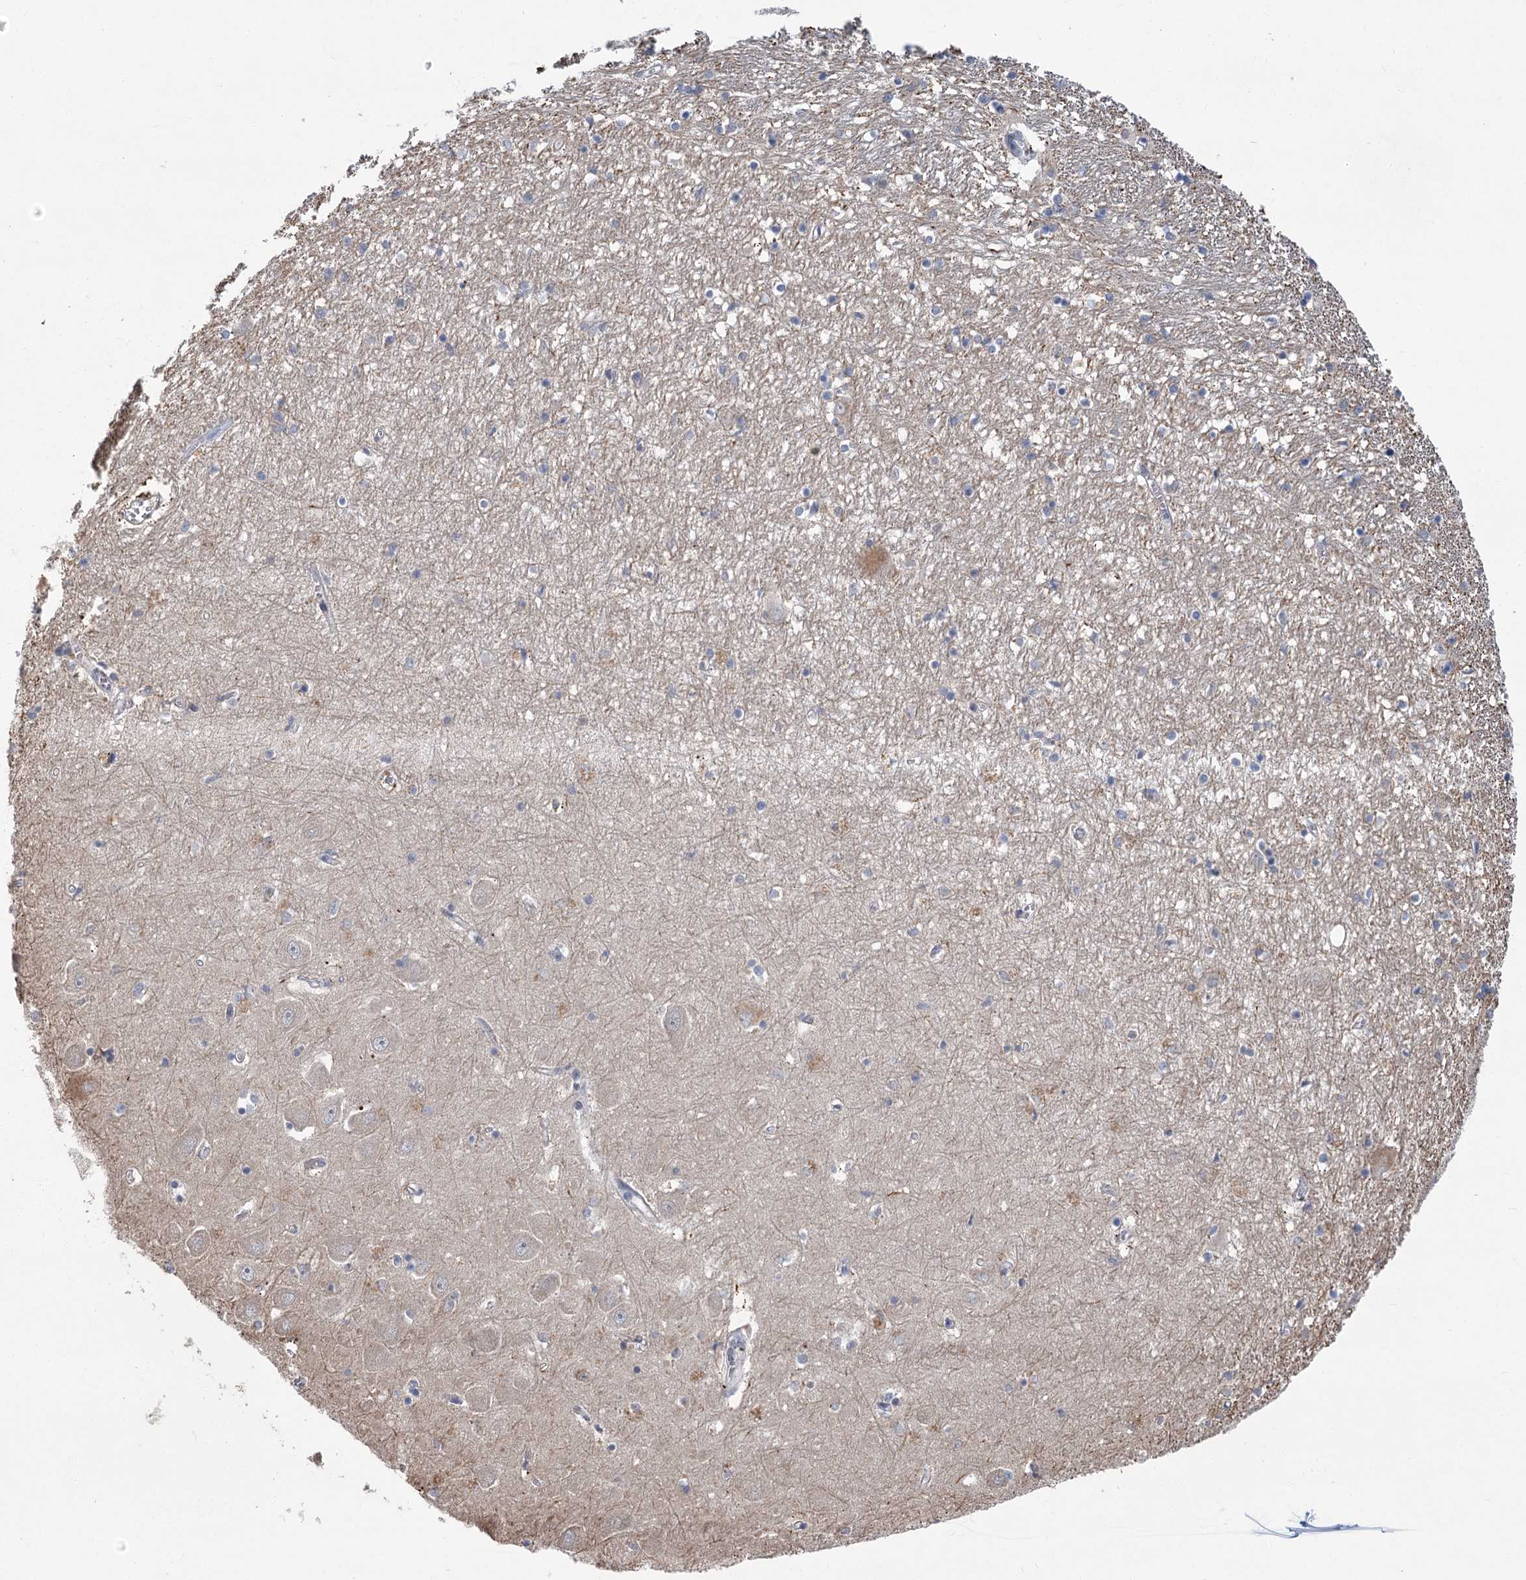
{"staining": {"intensity": "negative", "quantity": "none", "location": "none"}, "tissue": "hippocampus", "cell_type": "Glial cells", "image_type": "normal", "snomed": [{"axis": "morphology", "description": "Normal tissue, NOS"}, {"axis": "topography", "description": "Hippocampus"}], "caption": "A photomicrograph of hippocampus stained for a protein demonstrates no brown staining in glial cells. (Stains: DAB (3,3'-diaminobenzidine) immunohistochemistry with hematoxylin counter stain, Microscopy: brightfield microscopy at high magnification).", "gene": "GCNT4", "patient": {"sex": "male", "age": 70}}